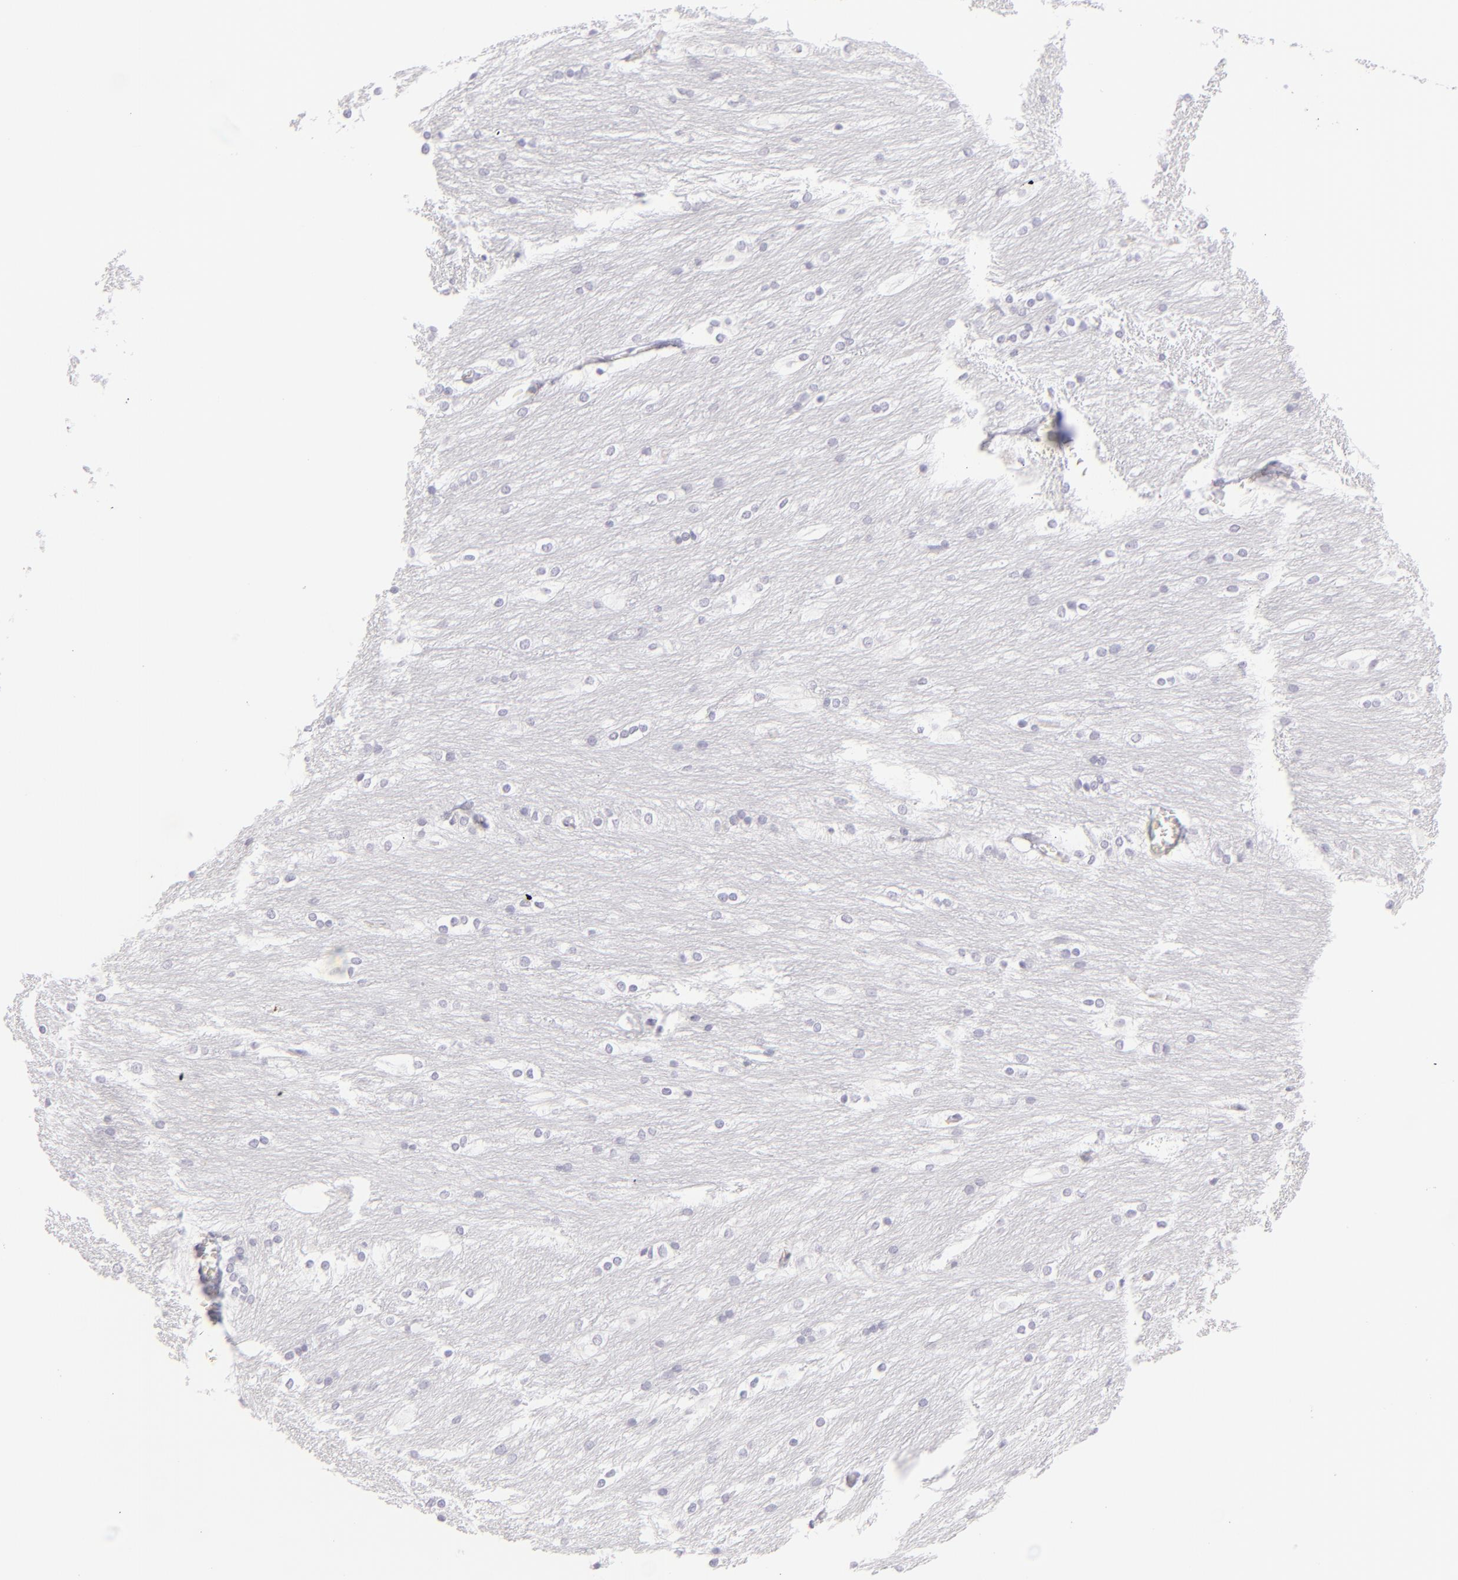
{"staining": {"intensity": "negative", "quantity": "none", "location": "none"}, "tissue": "caudate", "cell_type": "Glial cells", "image_type": "normal", "snomed": [{"axis": "morphology", "description": "Normal tissue, NOS"}, {"axis": "topography", "description": "Lateral ventricle wall"}], "caption": "This is a image of IHC staining of normal caudate, which shows no expression in glial cells. The staining was performed using DAB to visualize the protein expression in brown, while the nuclei were stained in blue with hematoxylin (Magnification: 20x).", "gene": "FCER2", "patient": {"sex": "female", "age": 19}}